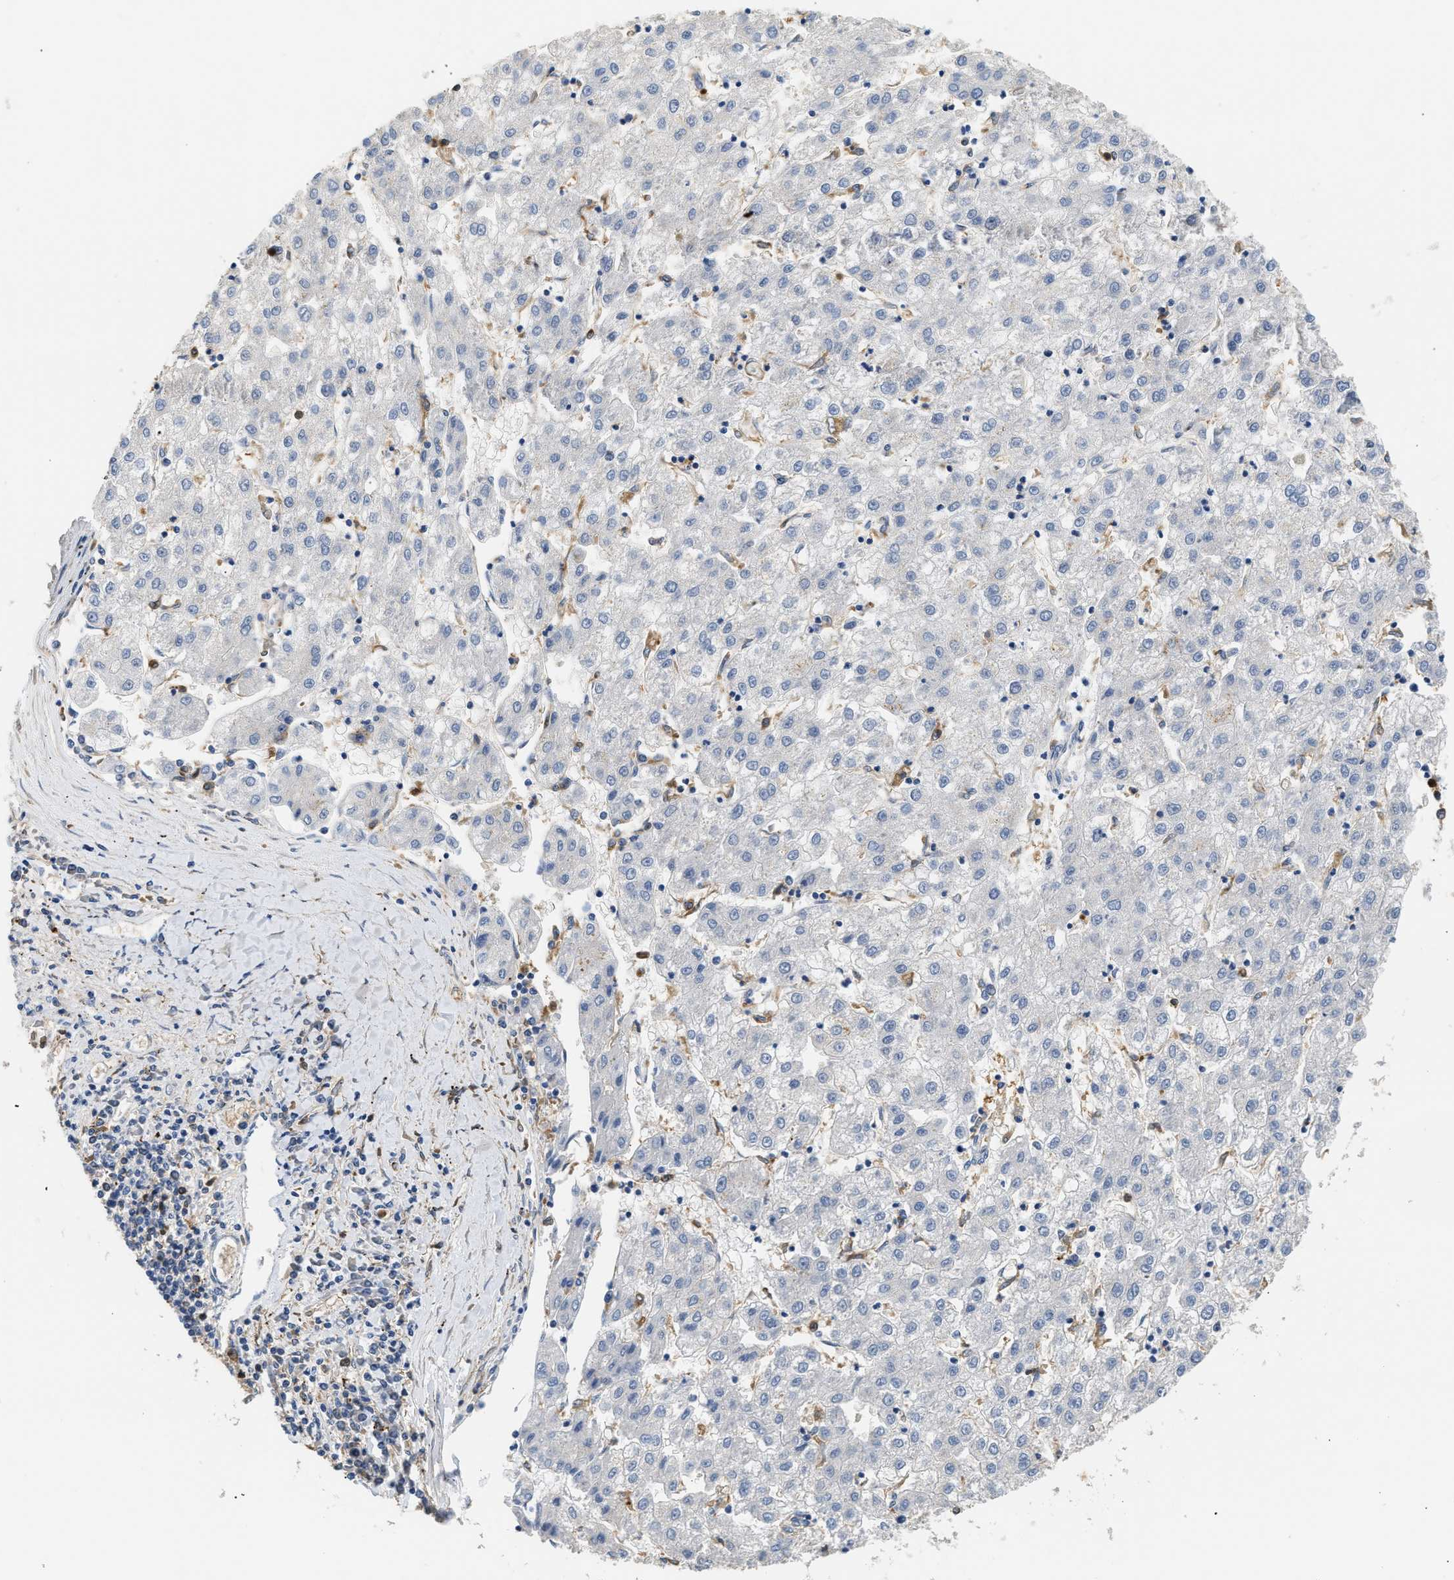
{"staining": {"intensity": "negative", "quantity": "none", "location": "none"}, "tissue": "liver cancer", "cell_type": "Tumor cells", "image_type": "cancer", "snomed": [{"axis": "morphology", "description": "Carcinoma, Hepatocellular, NOS"}, {"axis": "topography", "description": "Liver"}], "caption": "IHC photomicrograph of human liver cancer stained for a protein (brown), which displays no staining in tumor cells.", "gene": "RAB31", "patient": {"sex": "male", "age": 72}}